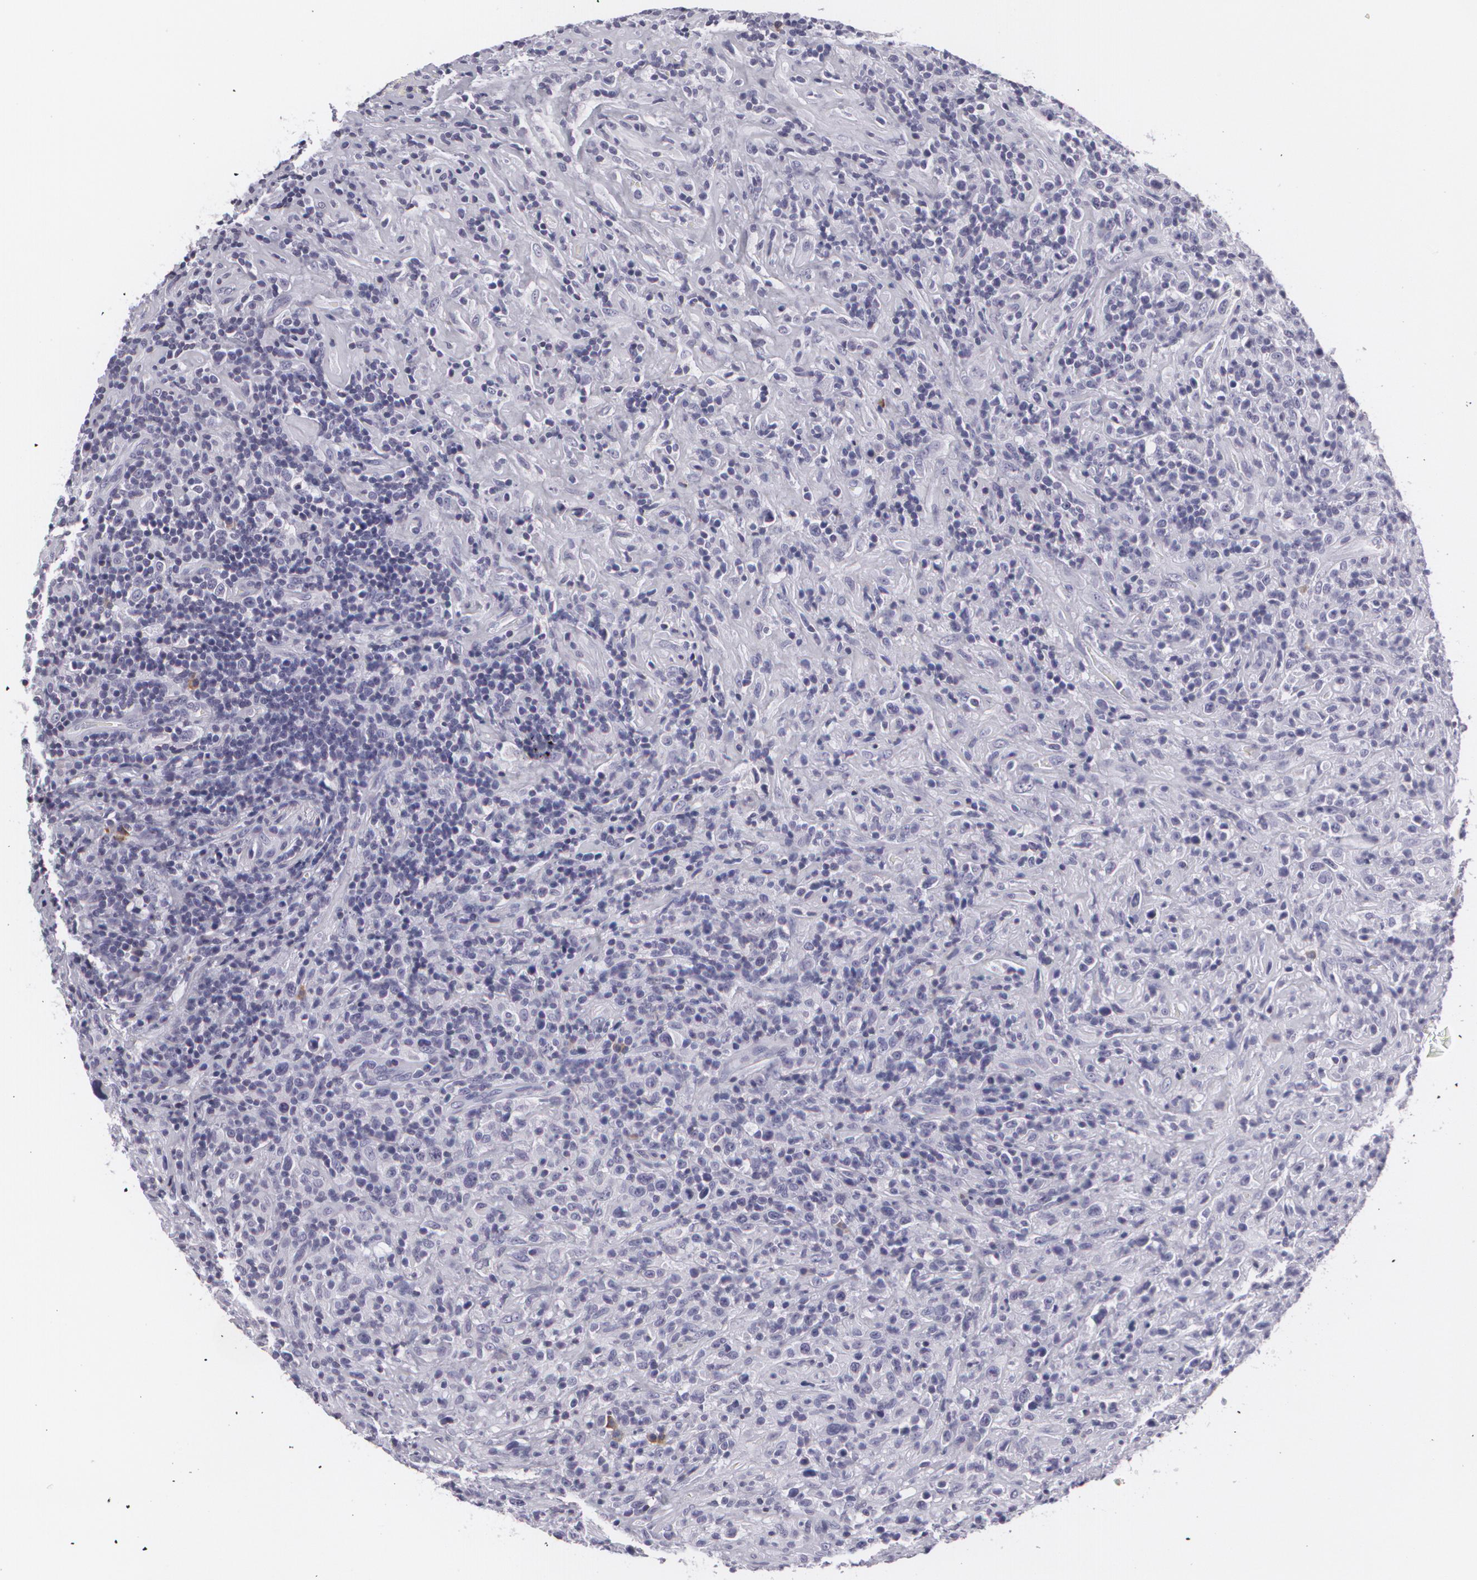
{"staining": {"intensity": "negative", "quantity": "none", "location": "none"}, "tissue": "lymphoma", "cell_type": "Tumor cells", "image_type": "cancer", "snomed": [{"axis": "morphology", "description": "Hodgkin's disease, NOS"}, {"axis": "topography", "description": "Lymph node"}], "caption": "Histopathology image shows no protein positivity in tumor cells of Hodgkin's disease tissue.", "gene": "MAP2", "patient": {"sex": "male", "age": 46}}